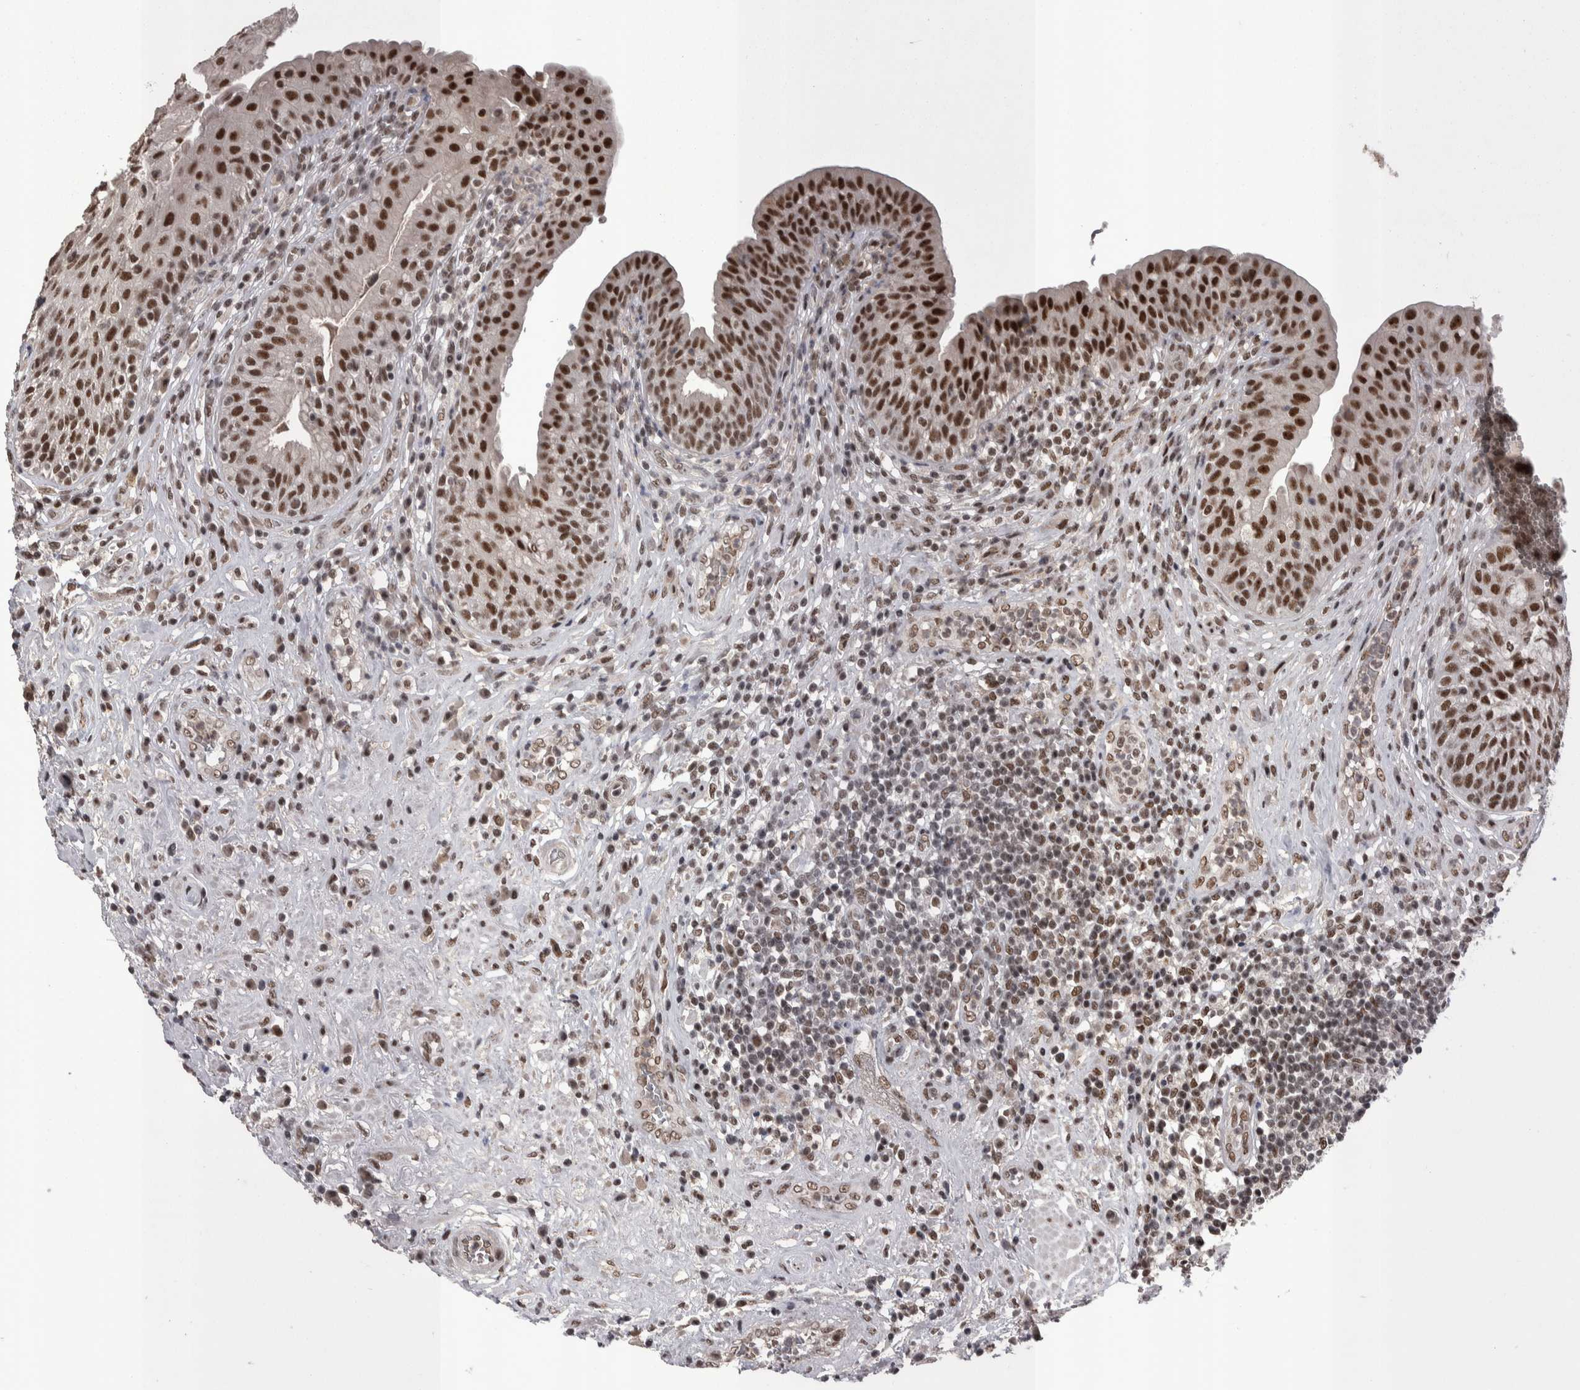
{"staining": {"intensity": "strong", "quantity": ">75%", "location": "nuclear"}, "tissue": "urinary bladder", "cell_type": "Urothelial cells", "image_type": "normal", "snomed": [{"axis": "morphology", "description": "Normal tissue, NOS"}, {"axis": "topography", "description": "Urinary bladder"}], "caption": "Protein staining of benign urinary bladder shows strong nuclear expression in approximately >75% of urothelial cells. Immunohistochemistry (ihc) stains the protein of interest in brown and the nuclei are stained blue.", "gene": "DMTF1", "patient": {"sex": "female", "age": 62}}